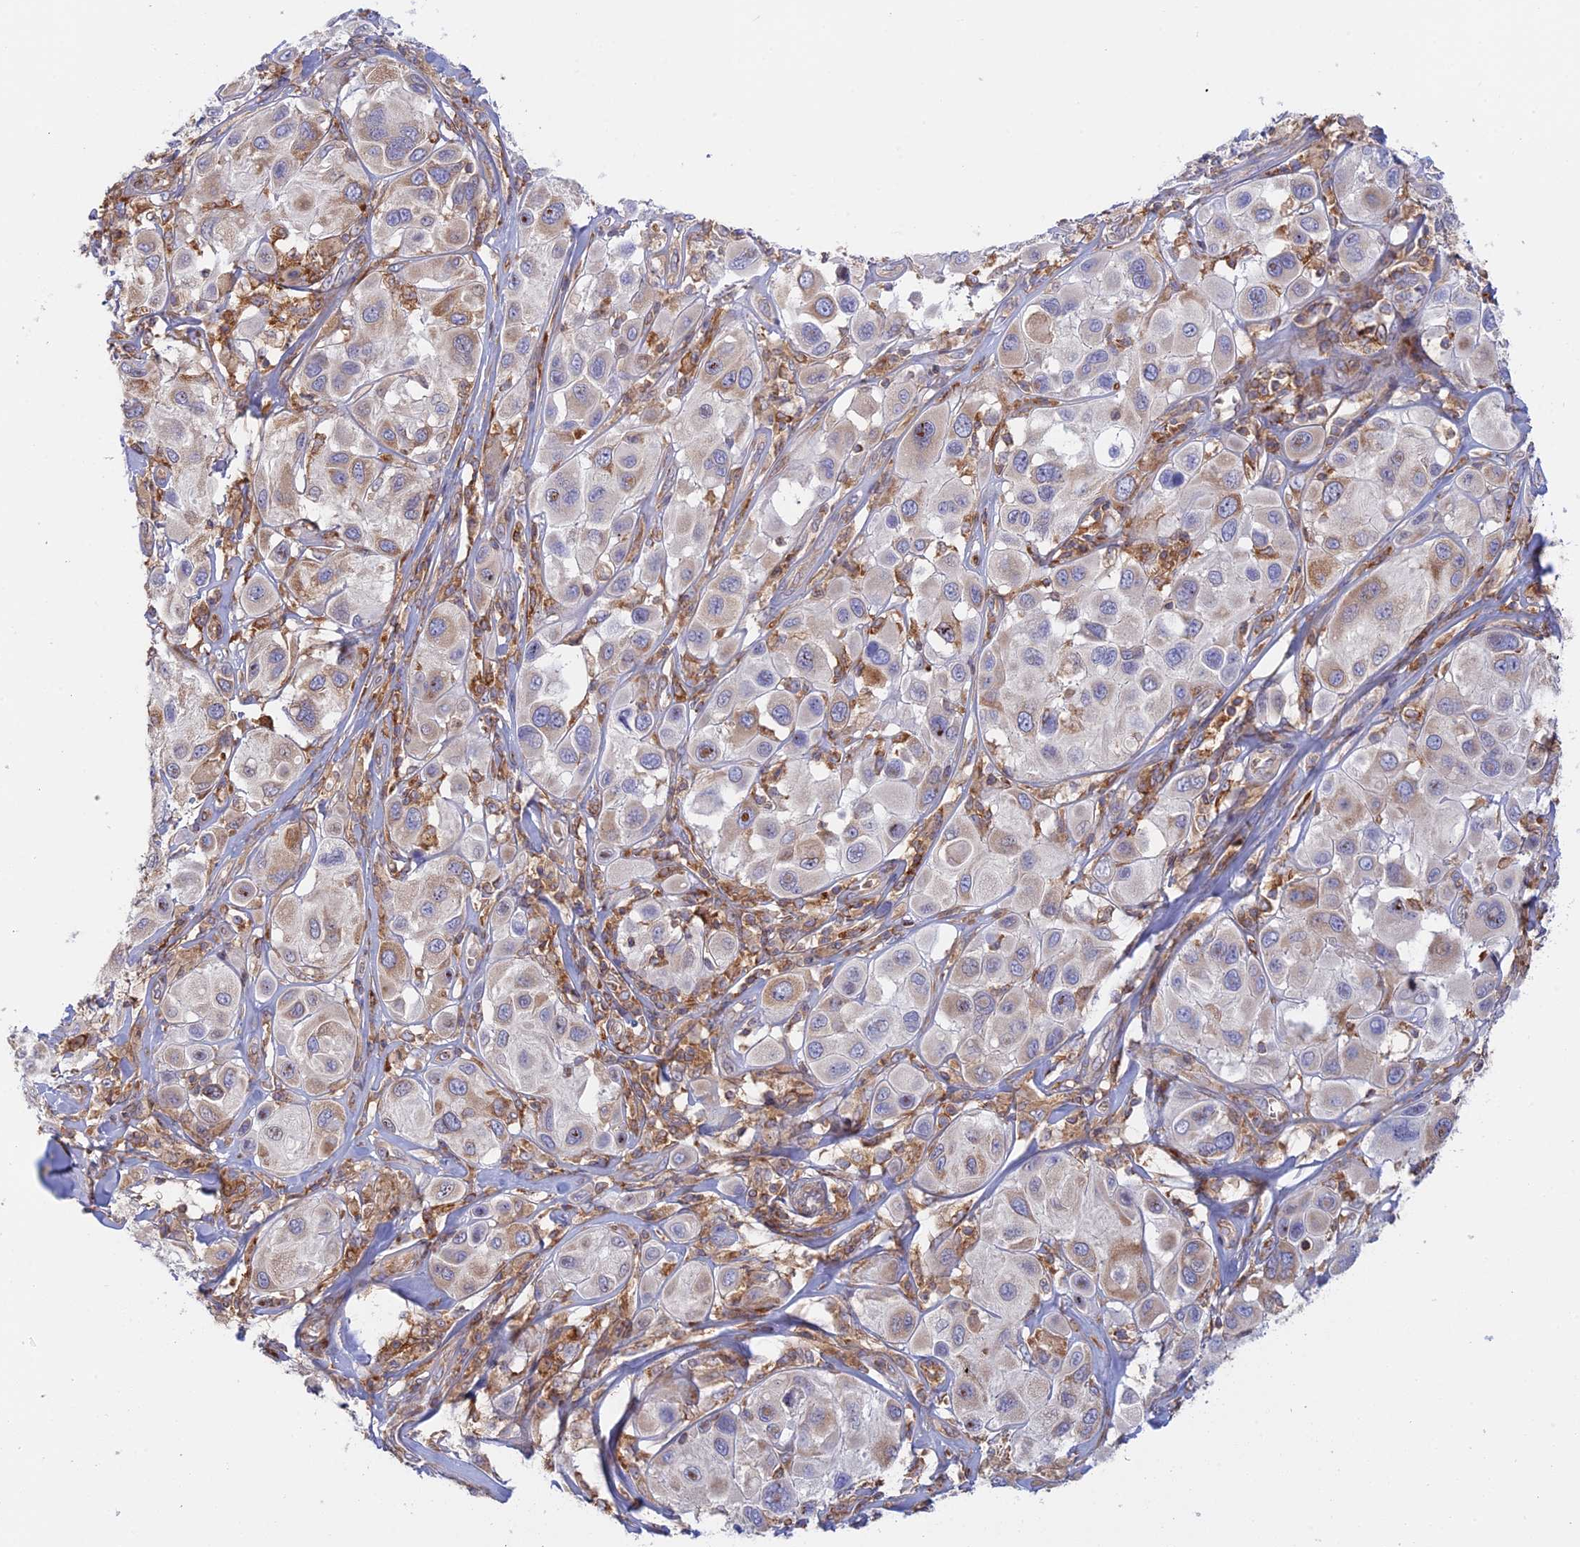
{"staining": {"intensity": "weak", "quantity": "<25%", "location": "cytoplasmic/membranous"}, "tissue": "melanoma", "cell_type": "Tumor cells", "image_type": "cancer", "snomed": [{"axis": "morphology", "description": "Malignant melanoma, Metastatic site"}, {"axis": "topography", "description": "Skin"}], "caption": "Histopathology image shows no significant protein positivity in tumor cells of malignant melanoma (metastatic site).", "gene": "GMIP", "patient": {"sex": "male", "age": 41}}